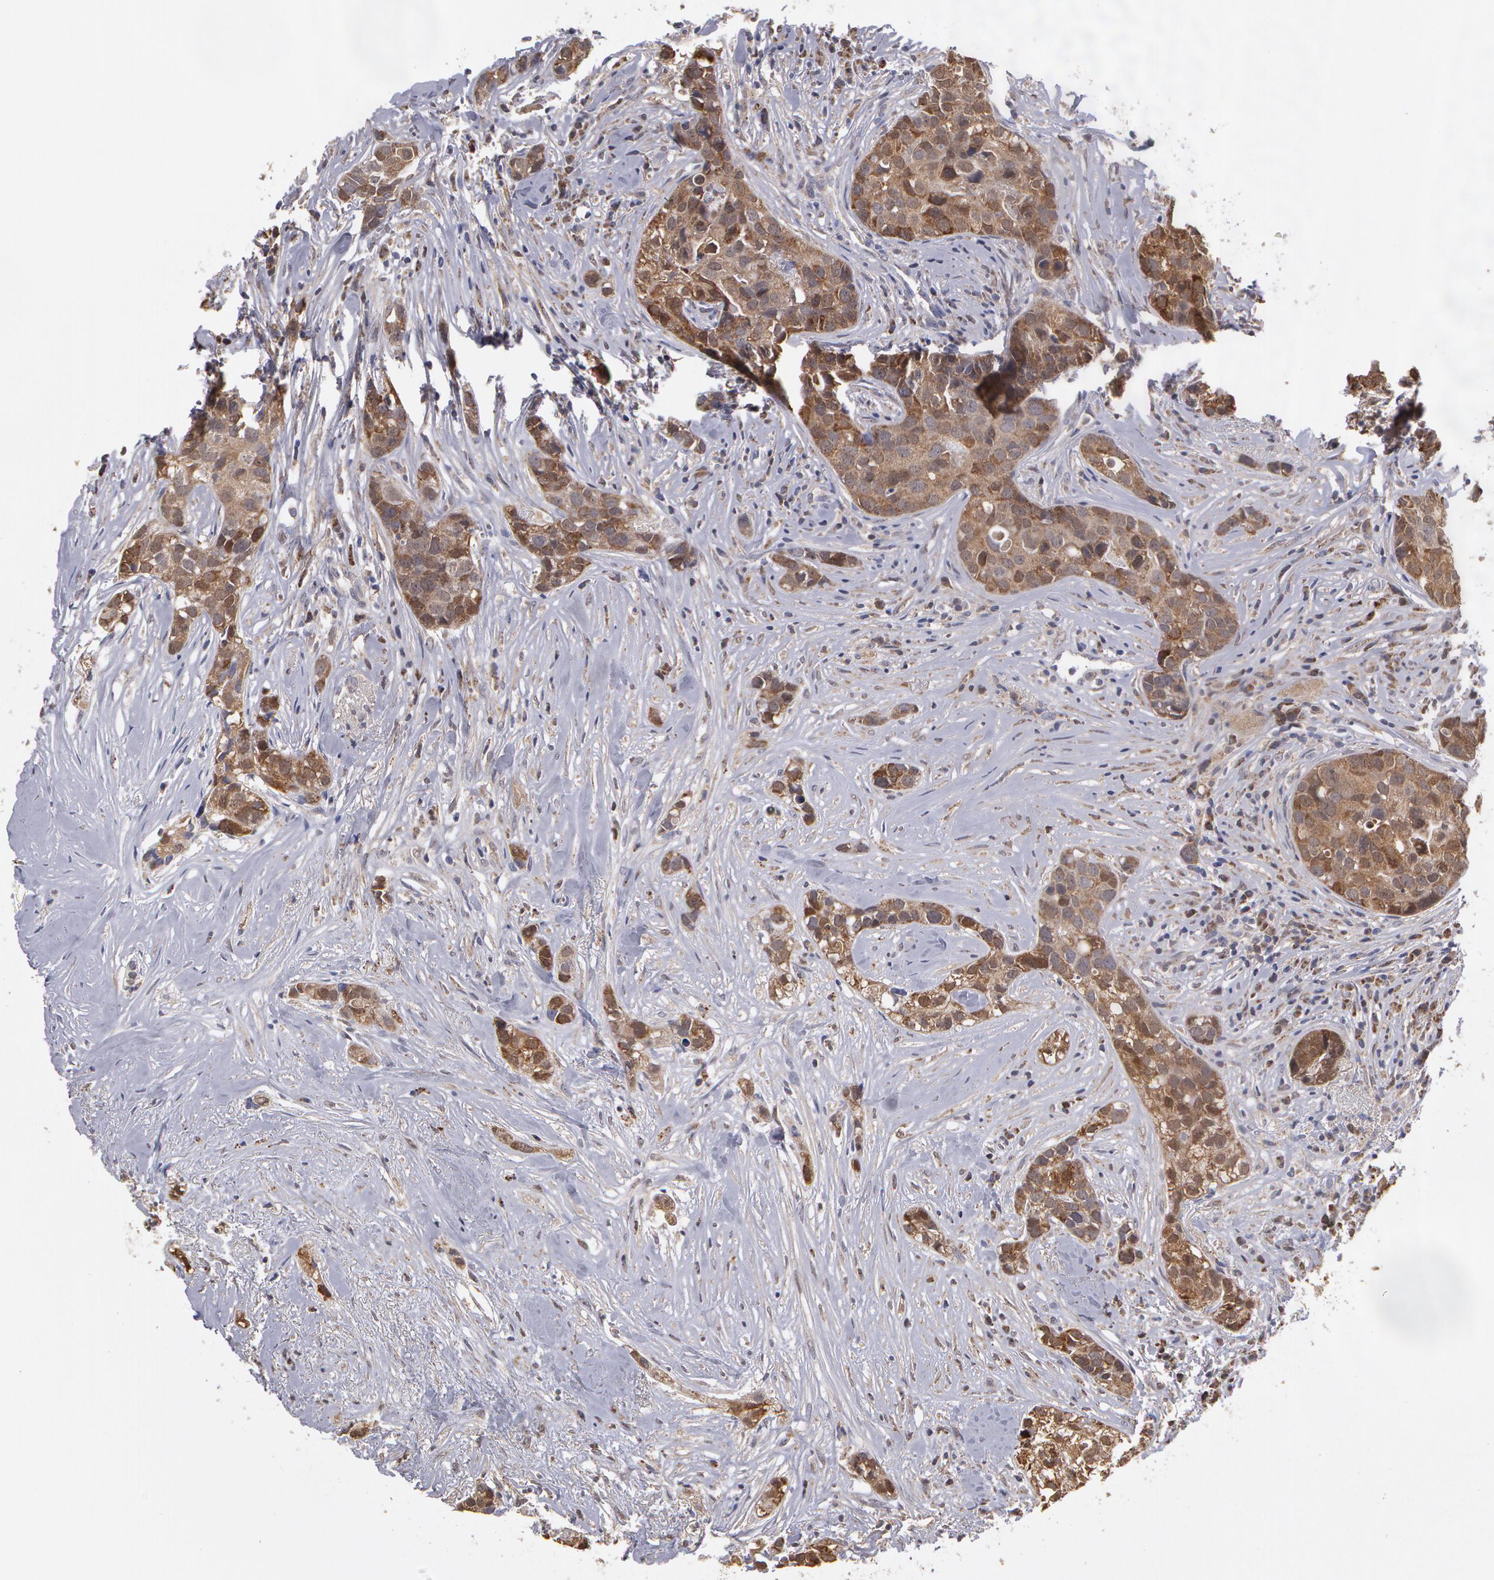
{"staining": {"intensity": "strong", "quantity": ">75%", "location": "cytoplasmic/membranous"}, "tissue": "breast cancer", "cell_type": "Tumor cells", "image_type": "cancer", "snomed": [{"axis": "morphology", "description": "Duct carcinoma"}, {"axis": "topography", "description": "Breast"}], "caption": "IHC staining of breast intraductal carcinoma, which demonstrates high levels of strong cytoplasmic/membranous positivity in about >75% of tumor cells indicating strong cytoplasmic/membranous protein positivity. The staining was performed using DAB (3,3'-diaminobenzidine) (brown) for protein detection and nuclei were counterstained in hematoxylin (blue).", "gene": "MPST", "patient": {"sex": "female", "age": 91}}